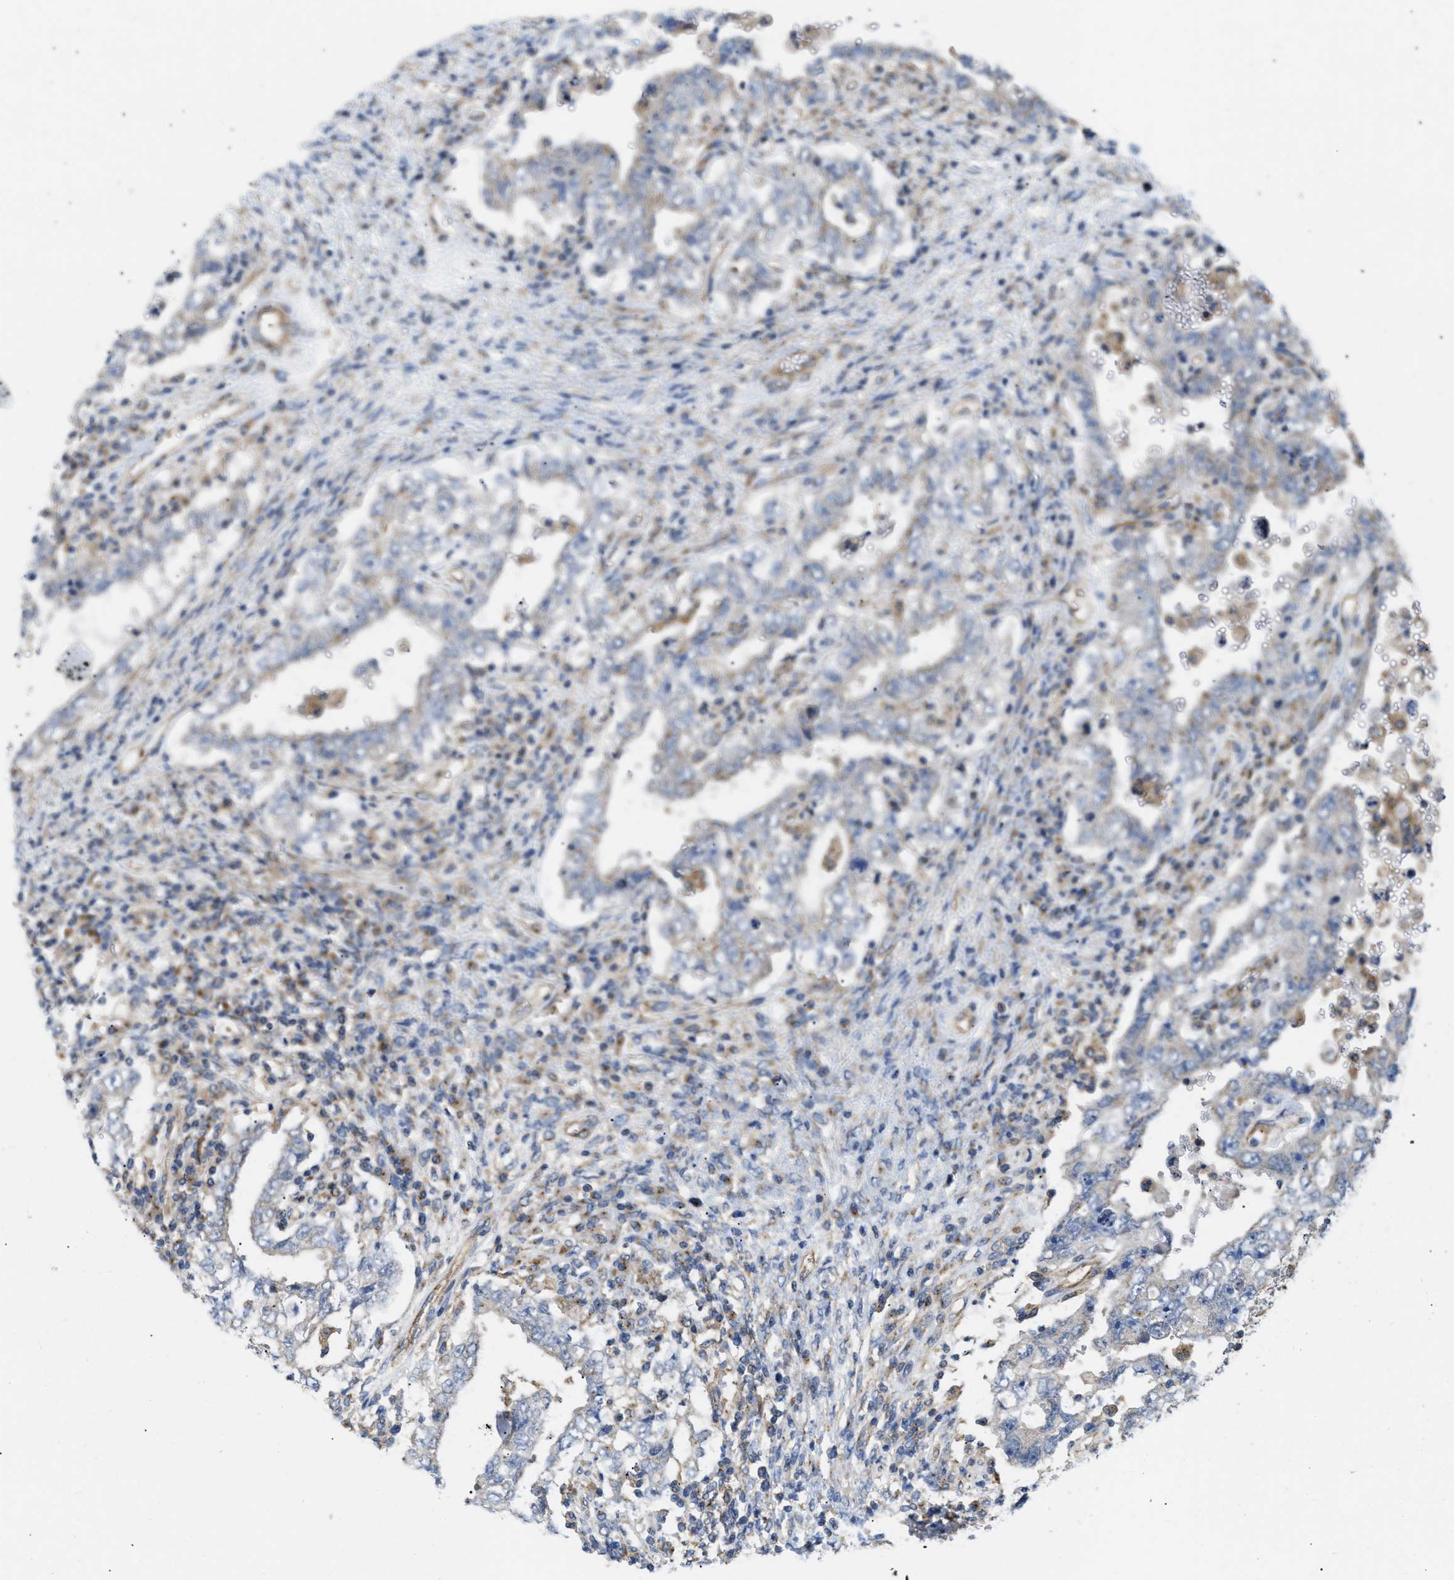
{"staining": {"intensity": "weak", "quantity": "<25%", "location": "cytoplasmic/membranous"}, "tissue": "testis cancer", "cell_type": "Tumor cells", "image_type": "cancer", "snomed": [{"axis": "morphology", "description": "Carcinoma, Embryonal, NOS"}, {"axis": "topography", "description": "Testis"}], "caption": "Testis cancer (embryonal carcinoma) stained for a protein using immunohistochemistry (IHC) reveals no staining tumor cells.", "gene": "DCTN4", "patient": {"sex": "male", "age": 26}}